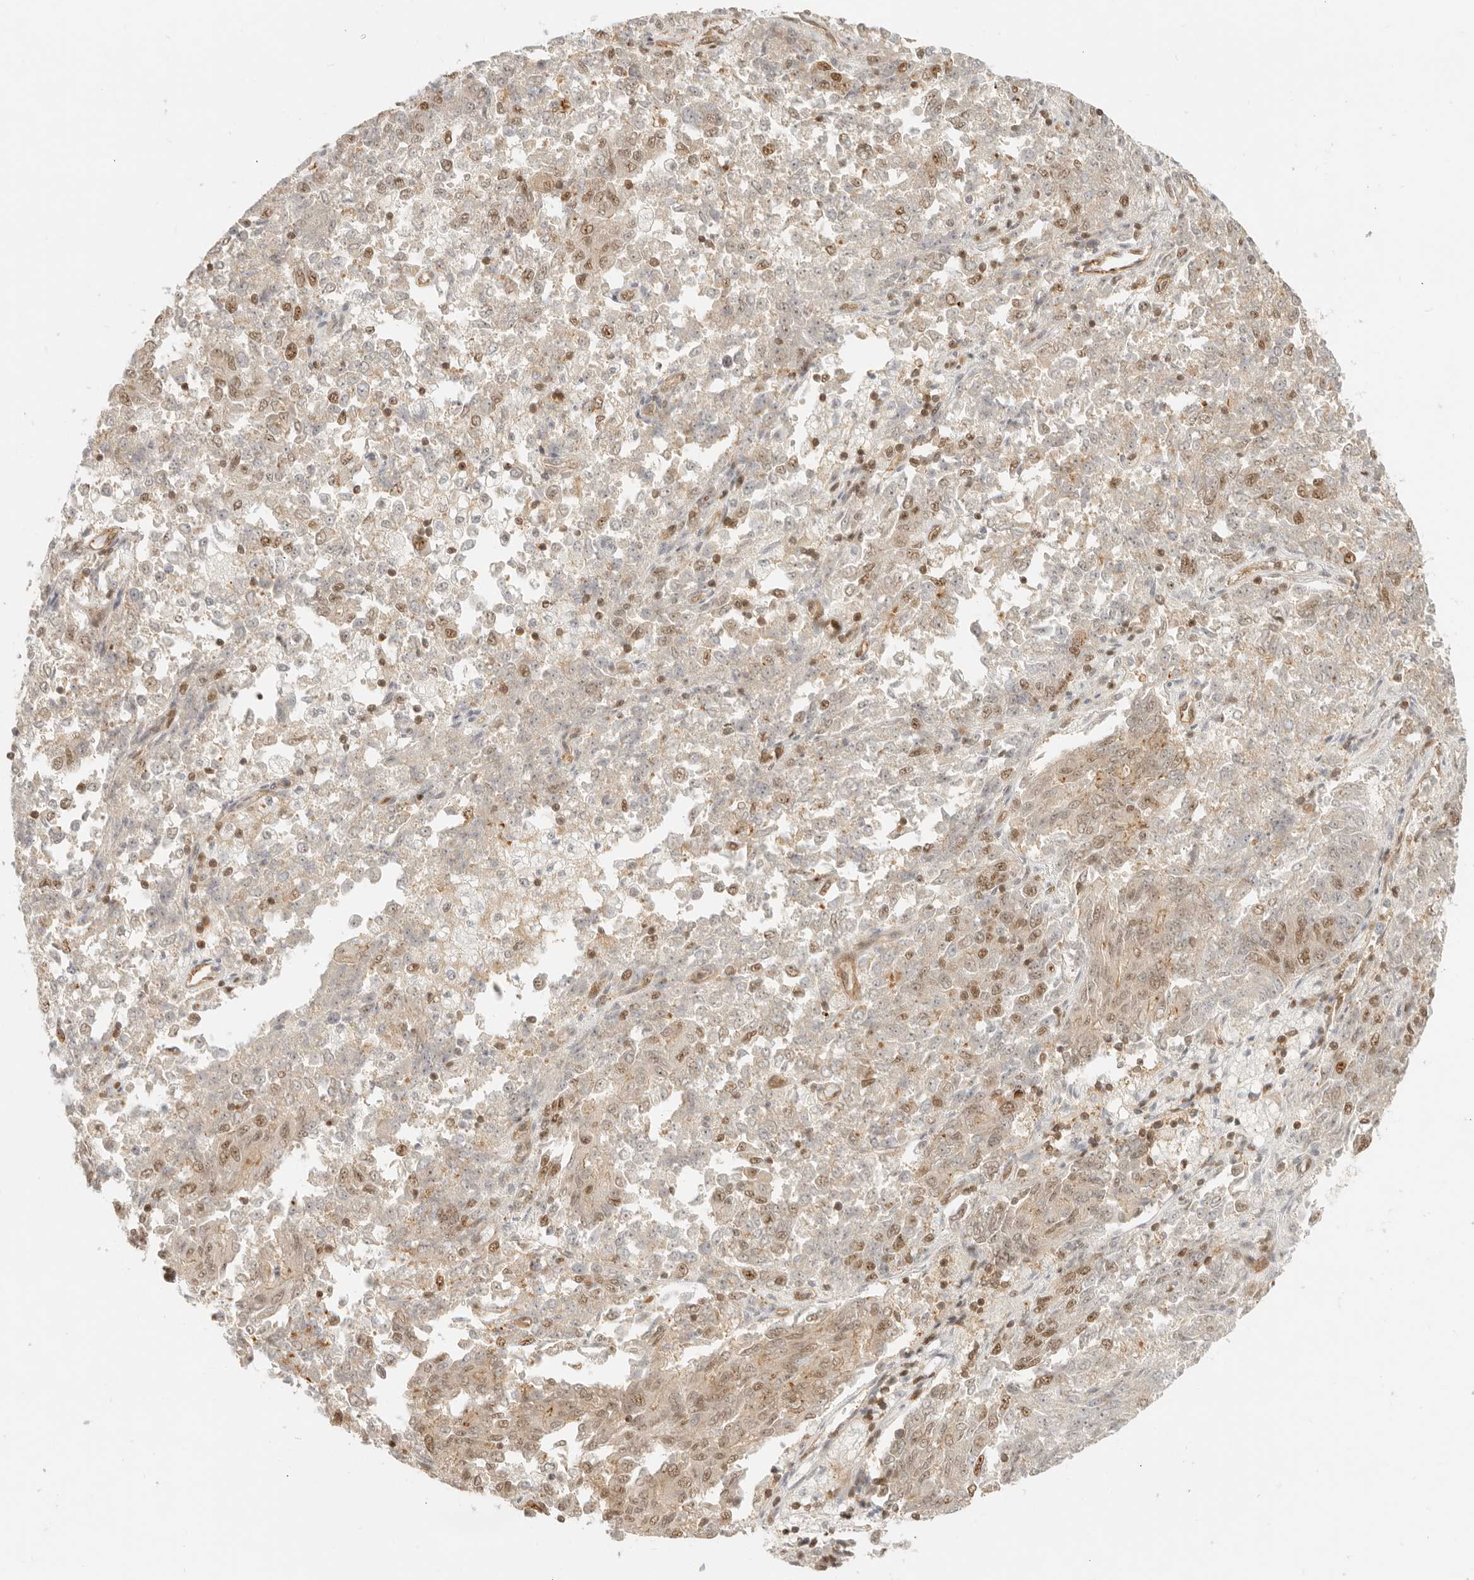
{"staining": {"intensity": "moderate", "quantity": "25%-75%", "location": "cytoplasmic/membranous,nuclear"}, "tissue": "endometrial cancer", "cell_type": "Tumor cells", "image_type": "cancer", "snomed": [{"axis": "morphology", "description": "Adenocarcinoma, NOS"}, {"axis": "topography", "description": "Endometrium"}], "caption": "High-magnification brightfield microscopy of endometrial cancer stained with DAB (3,3'-diaminobenzidine) (brown) and counterstained with hematoxylin (blue). tumor cells exhibit moderate cytoplasmic/membranous and nuclear staining is appreciated in approximately25%-75% of cells. (brown staining indicates protein expression, while blue staining denotes nuclei).", "gene": "BAP1", "patient": {"sex": "female", "age": 80}}